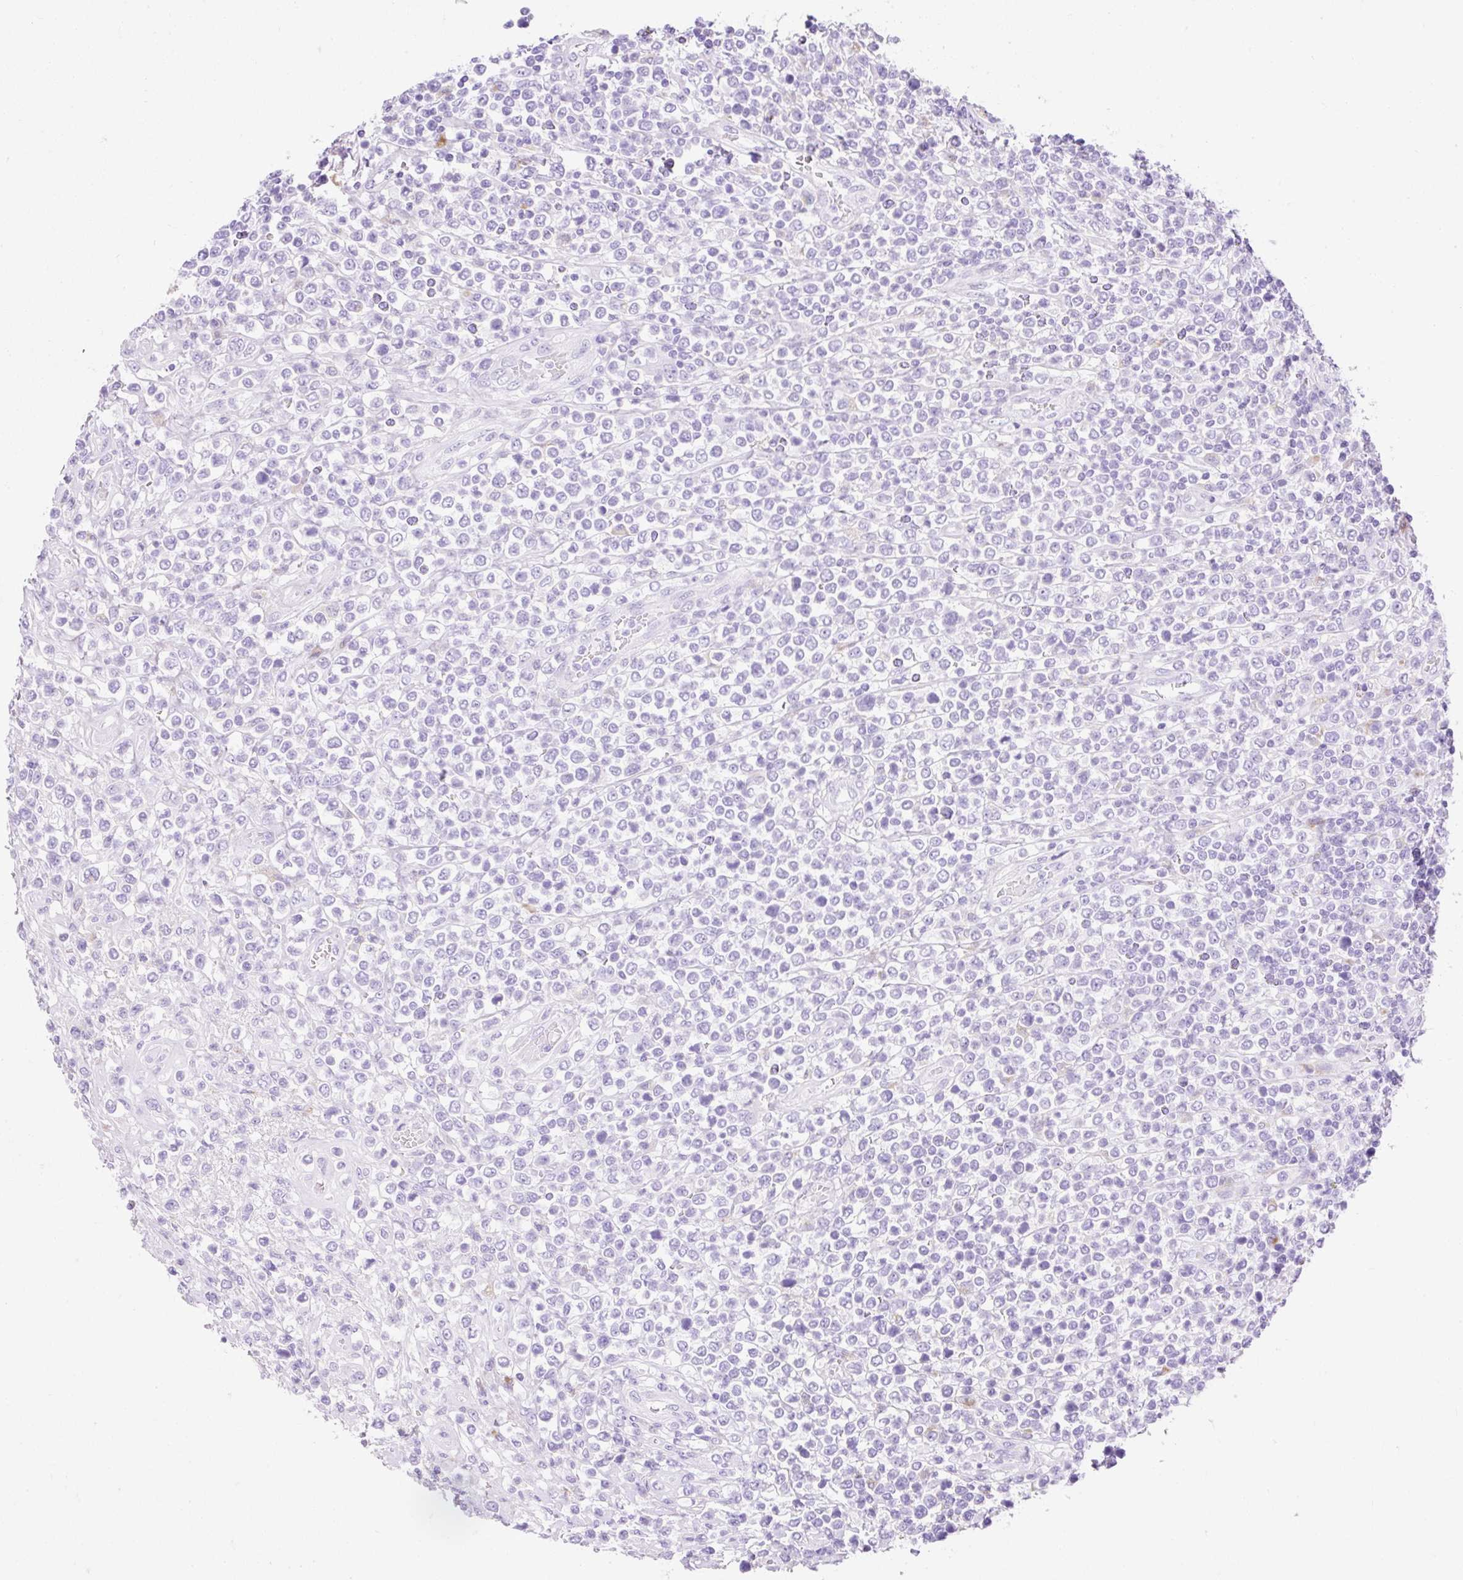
{"staining": {"intensity": "negative", "quantity": "none", "location": "none"}, "tissue": "lymphoma", "cell_type": "Tumor cells", "image_type": "cancer", "snomed": [{"axis": "morphology", "description": "Malignant lymphoma, non-Hodgkin's type, High grade"}, {"axis": "topography", "description": "Soft tissue"}], "caption": "Immunohistochemical staining of lymphoma shows no significant expression in tumor cells.", "gene": "HEXB", "patient": {"sex": "female", "age": 56}}